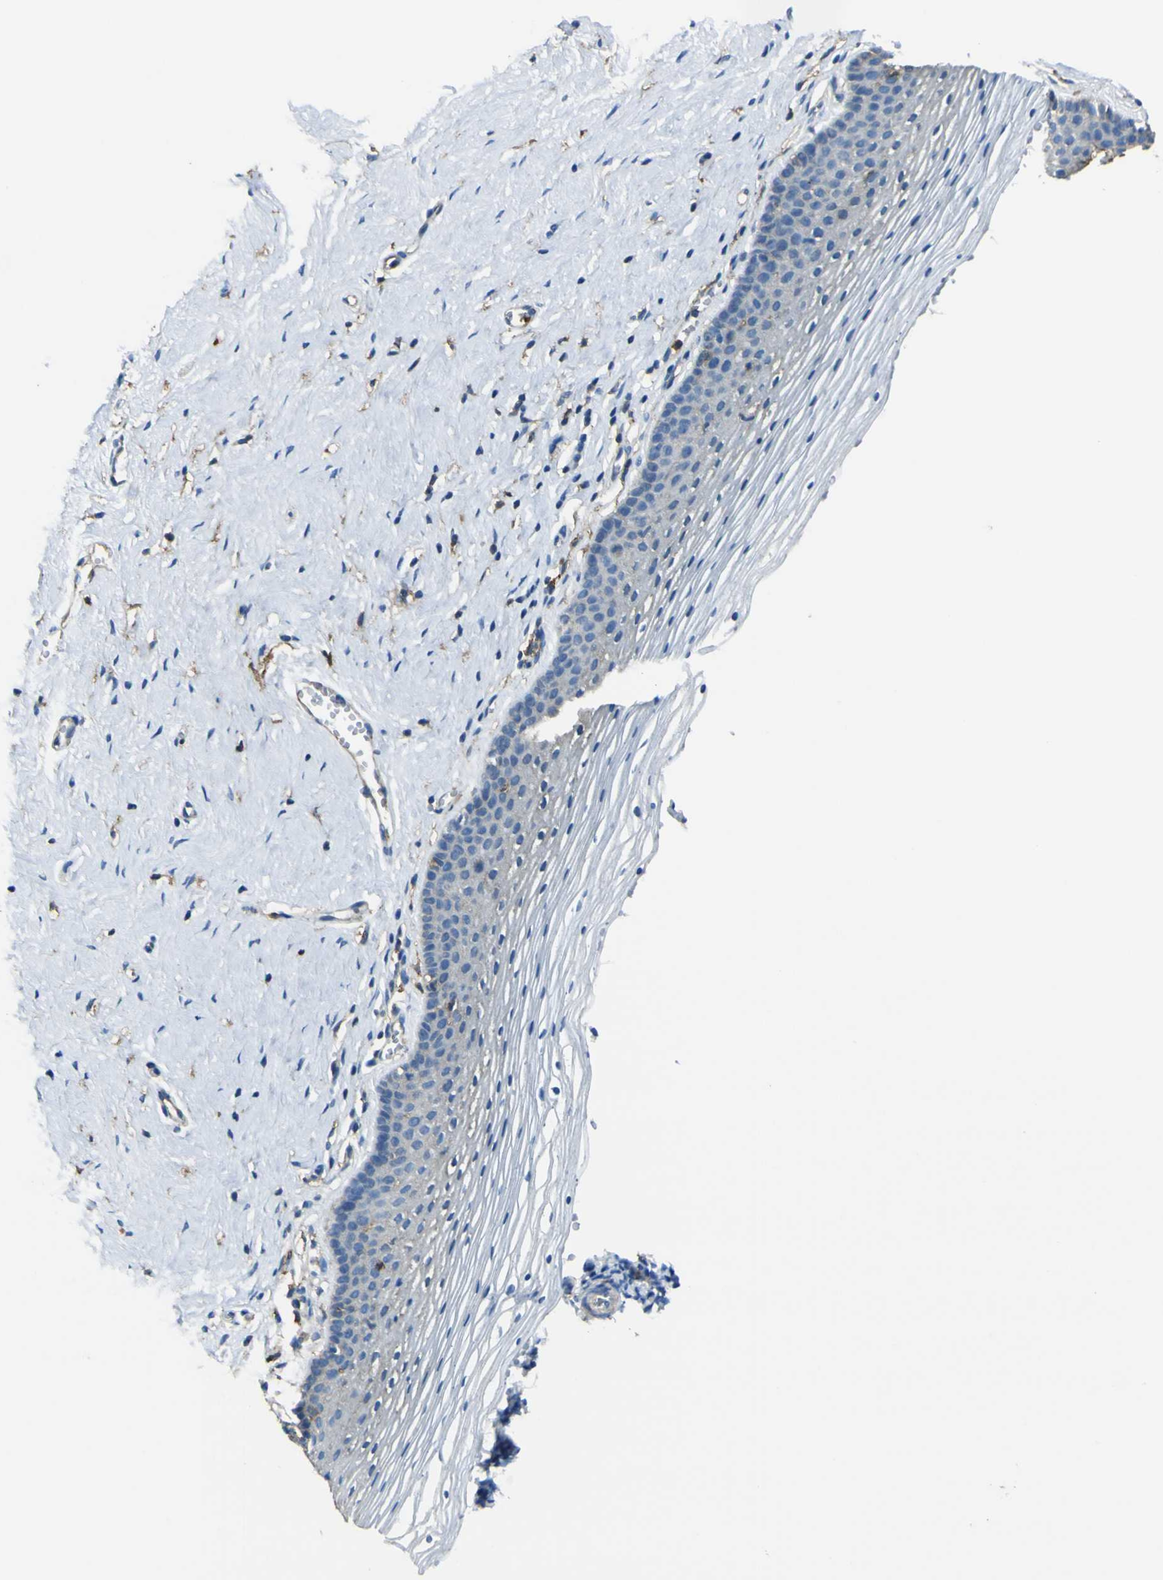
{"staining": {"intensity": "negative", "quantity": "none", "location": "none"}, "tissue": "vagina", "cell_type": "Squamous epithelial cells", "image_type": "normal", "snomed": [{"axis": "morphology", "description": "Normal tissue, NOS"}, {"axis": "topography", "description": "Vagina"}], "caption": "Squamous epithelial cells are negative for protein expression in normal human vagina. Brightfield microscopy of immunohistochemistry stained with DAB (3,3'-diaminobenzidine) (brown) and hematoxylin (blue), captured at high magnification.", "gene": "LAIR1", "patient": {"sex": "female", "age": 32}}